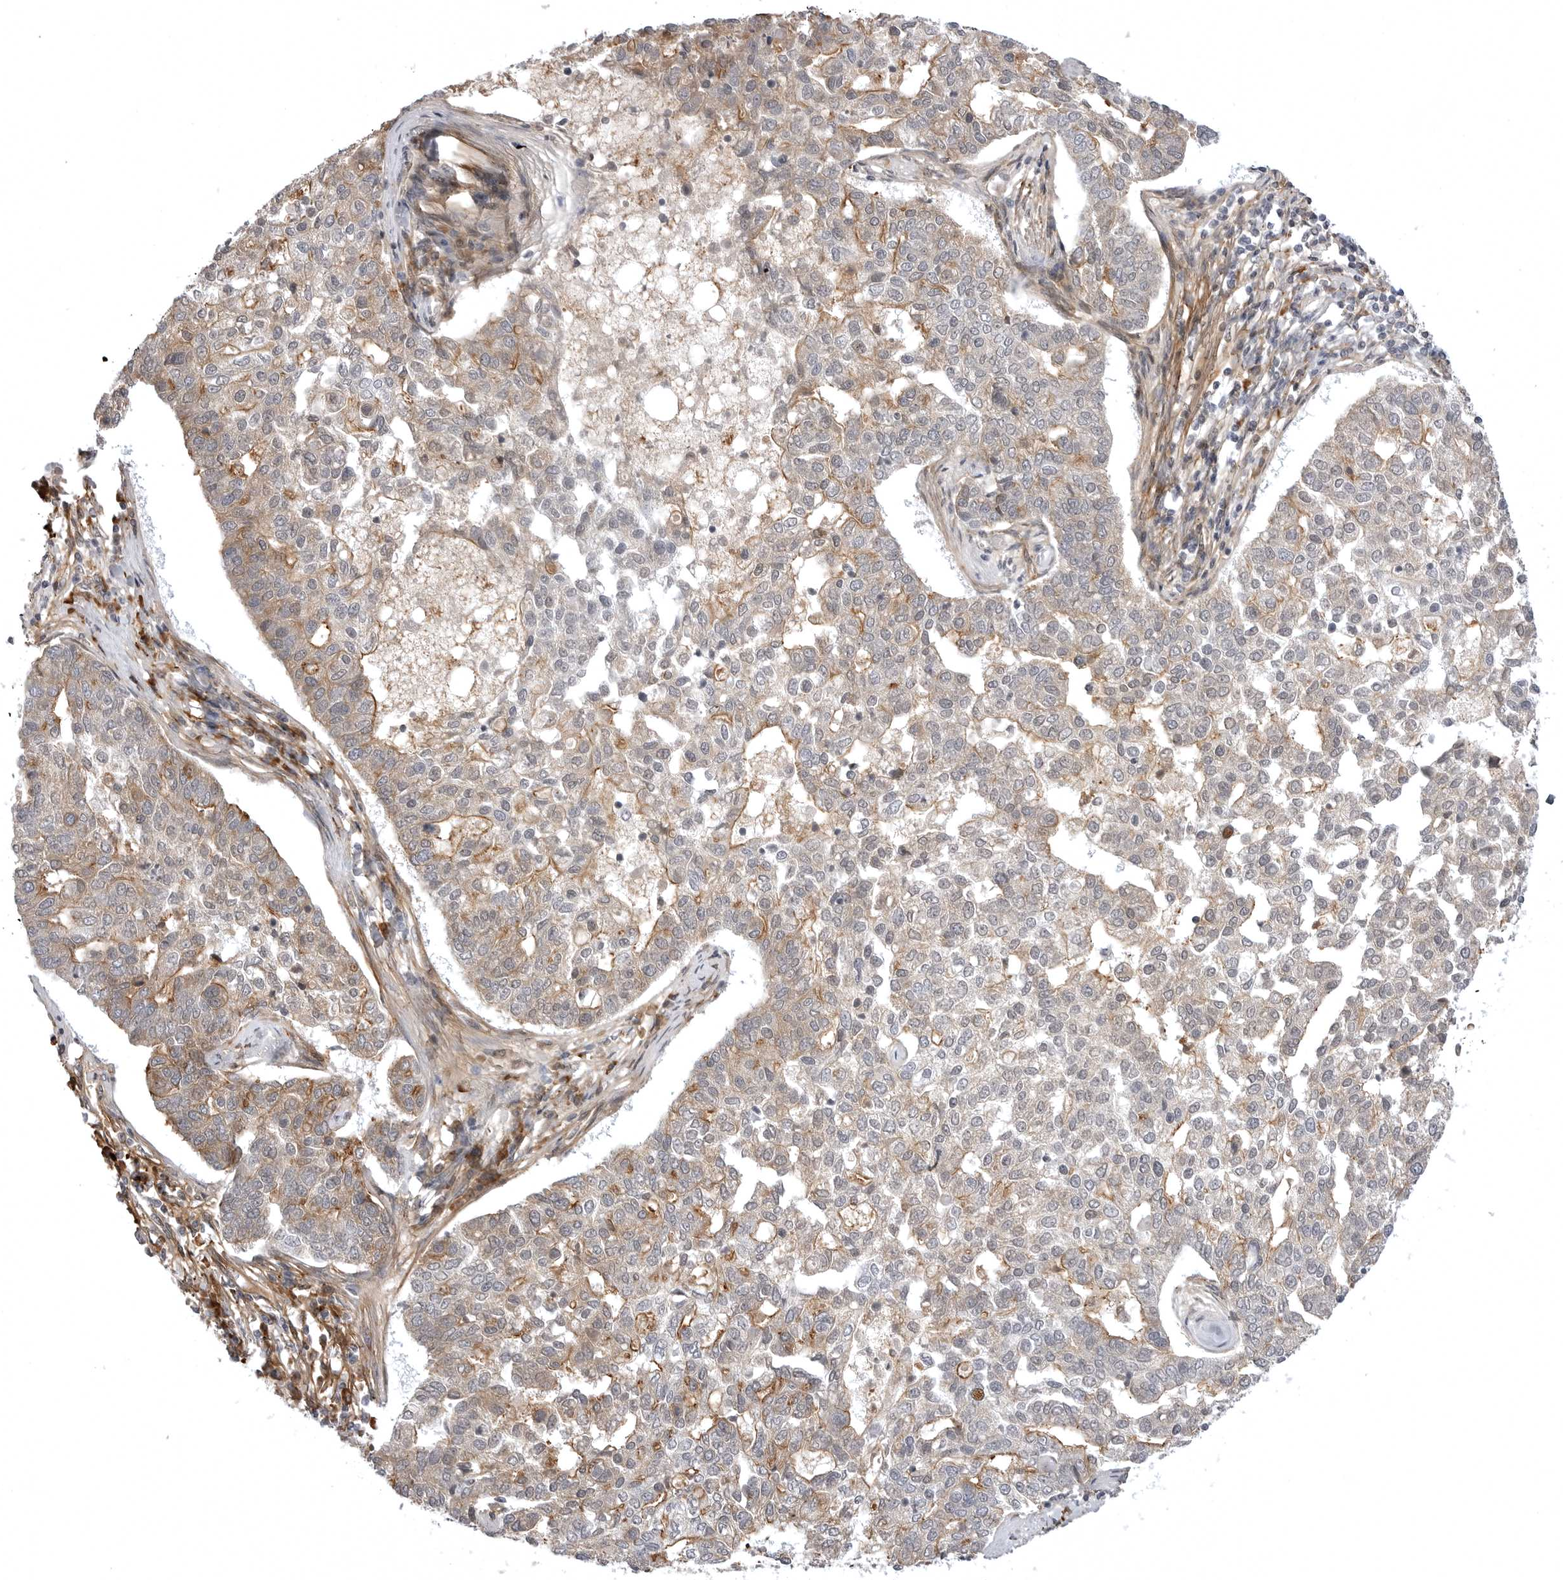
{"staining": {"intensity": "moderate", "quantity": "<25%", "location": "cytoplasmic/membranous"}, "tissue": "pancreatic cancer", "cell_type": "Tumor cells", "image_type": "cancer", "snomed": [{"axis": "morphology", "description": "Adenocarcinoma, NOS"}, {"axis": "topography", "description": "Pancreas"}], "caption": "Pancreatic adenocarcinoma stained with immunohistochemistry (IHC) exhibits moderate cytoplasmic/membranous positivity in approximately <25% of tumor cells. The staining was performed using DAB, with brown indicating positive protein expression. Nuclei are stained blue with hematoxylin.", "gene": "ARL5A", "patient": {"sex": "female", "age": 61}}